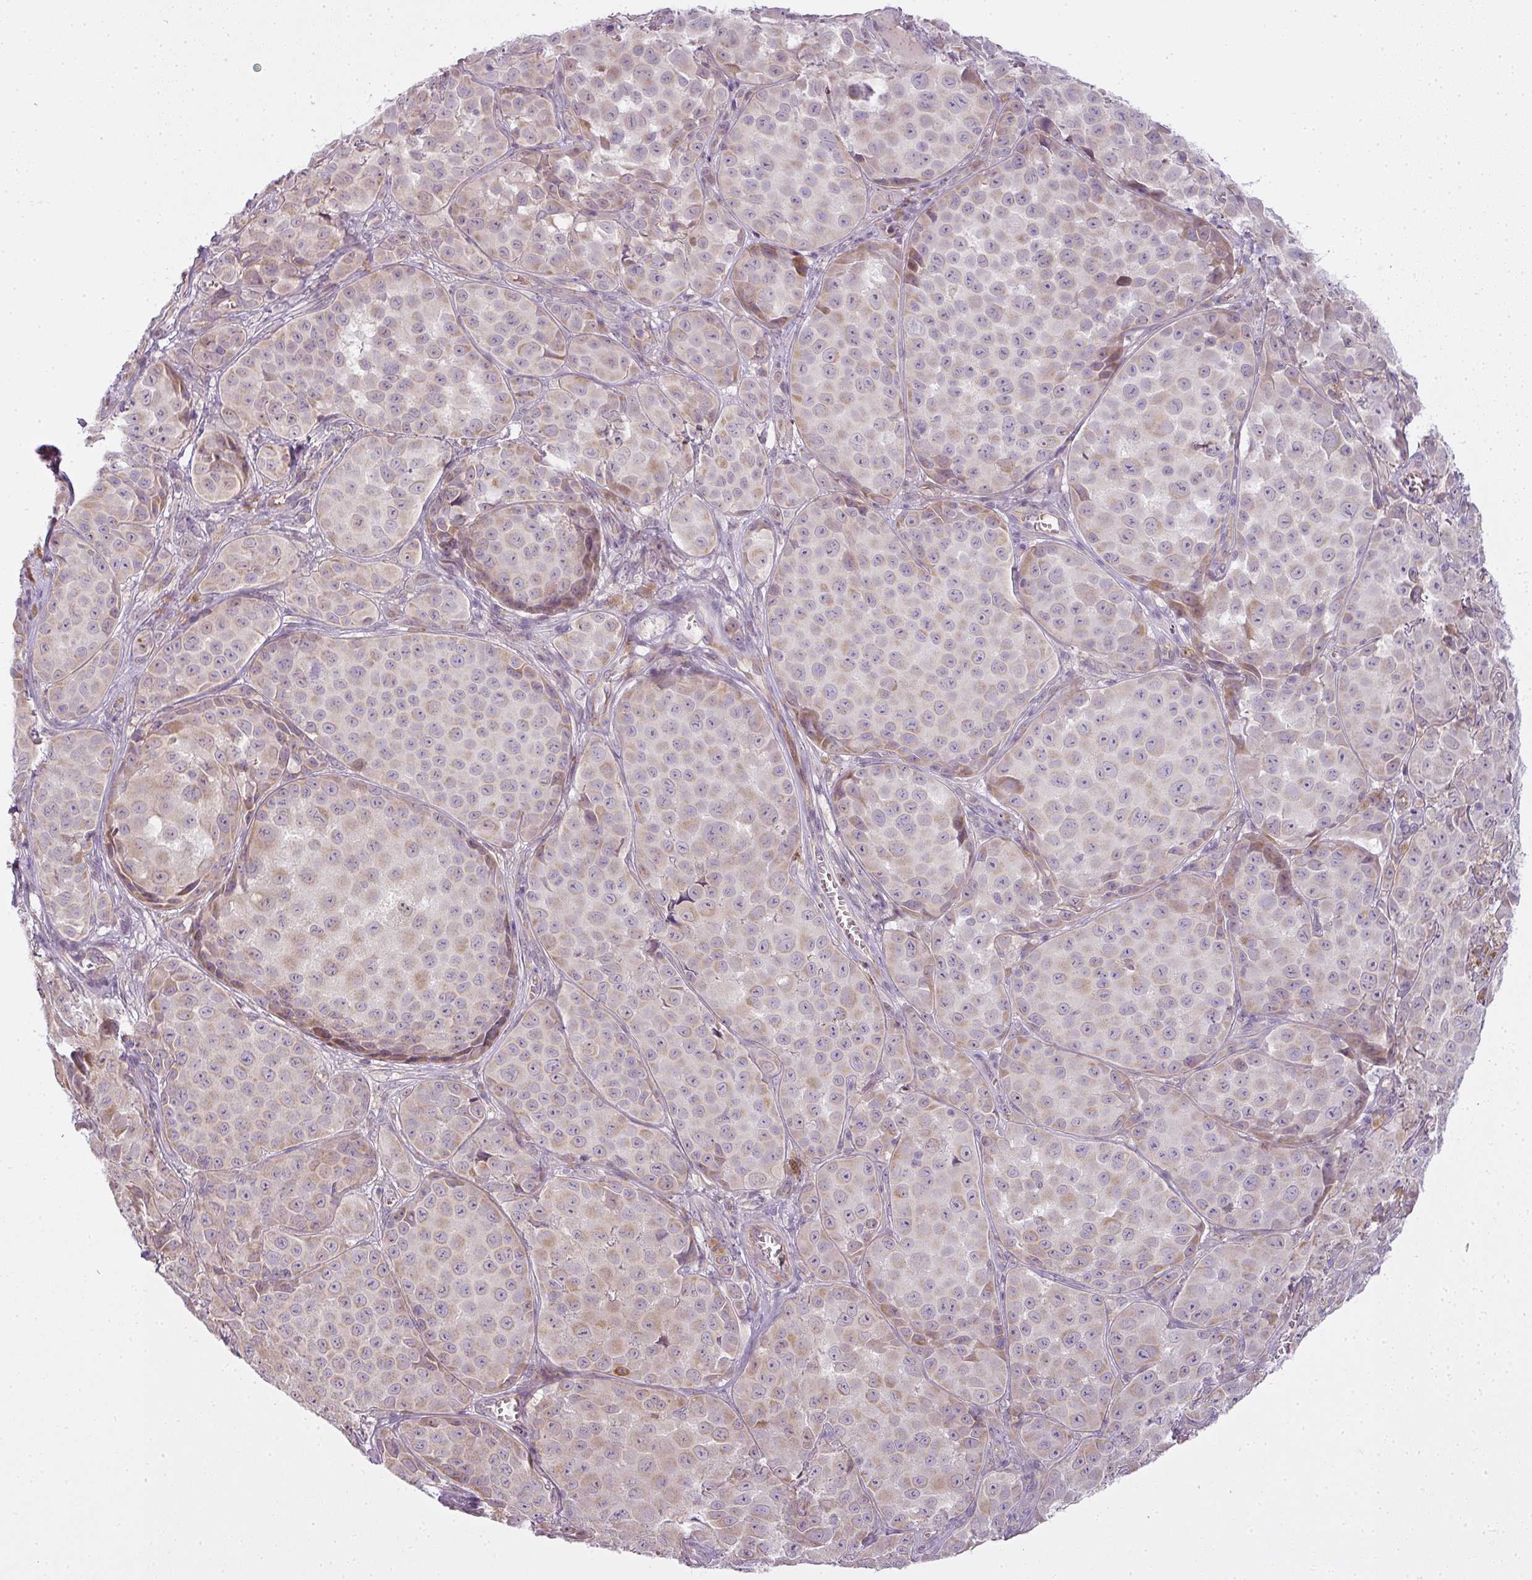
{"staining": {"intensity": "moderate", "quantity": "25%-75%", "location": "cytoplasmic/membranous"}, "tissue": "melanoma", "cell_type": "Tumor cells", "image_type": "cancer", "snomed": [{"axis": "morphology", "description": "Malignant melanoma, NOS"}, {"axis": "topography", "description": "Skin"}], "caption": "Human melanoma stained with a brown dye demonstrates moderate cytoplasmic/membranous positive staining in approximately 25%-75% of tumor cells.", "gene": "LY75", "patient": {"sex": "male", "age": 64}}